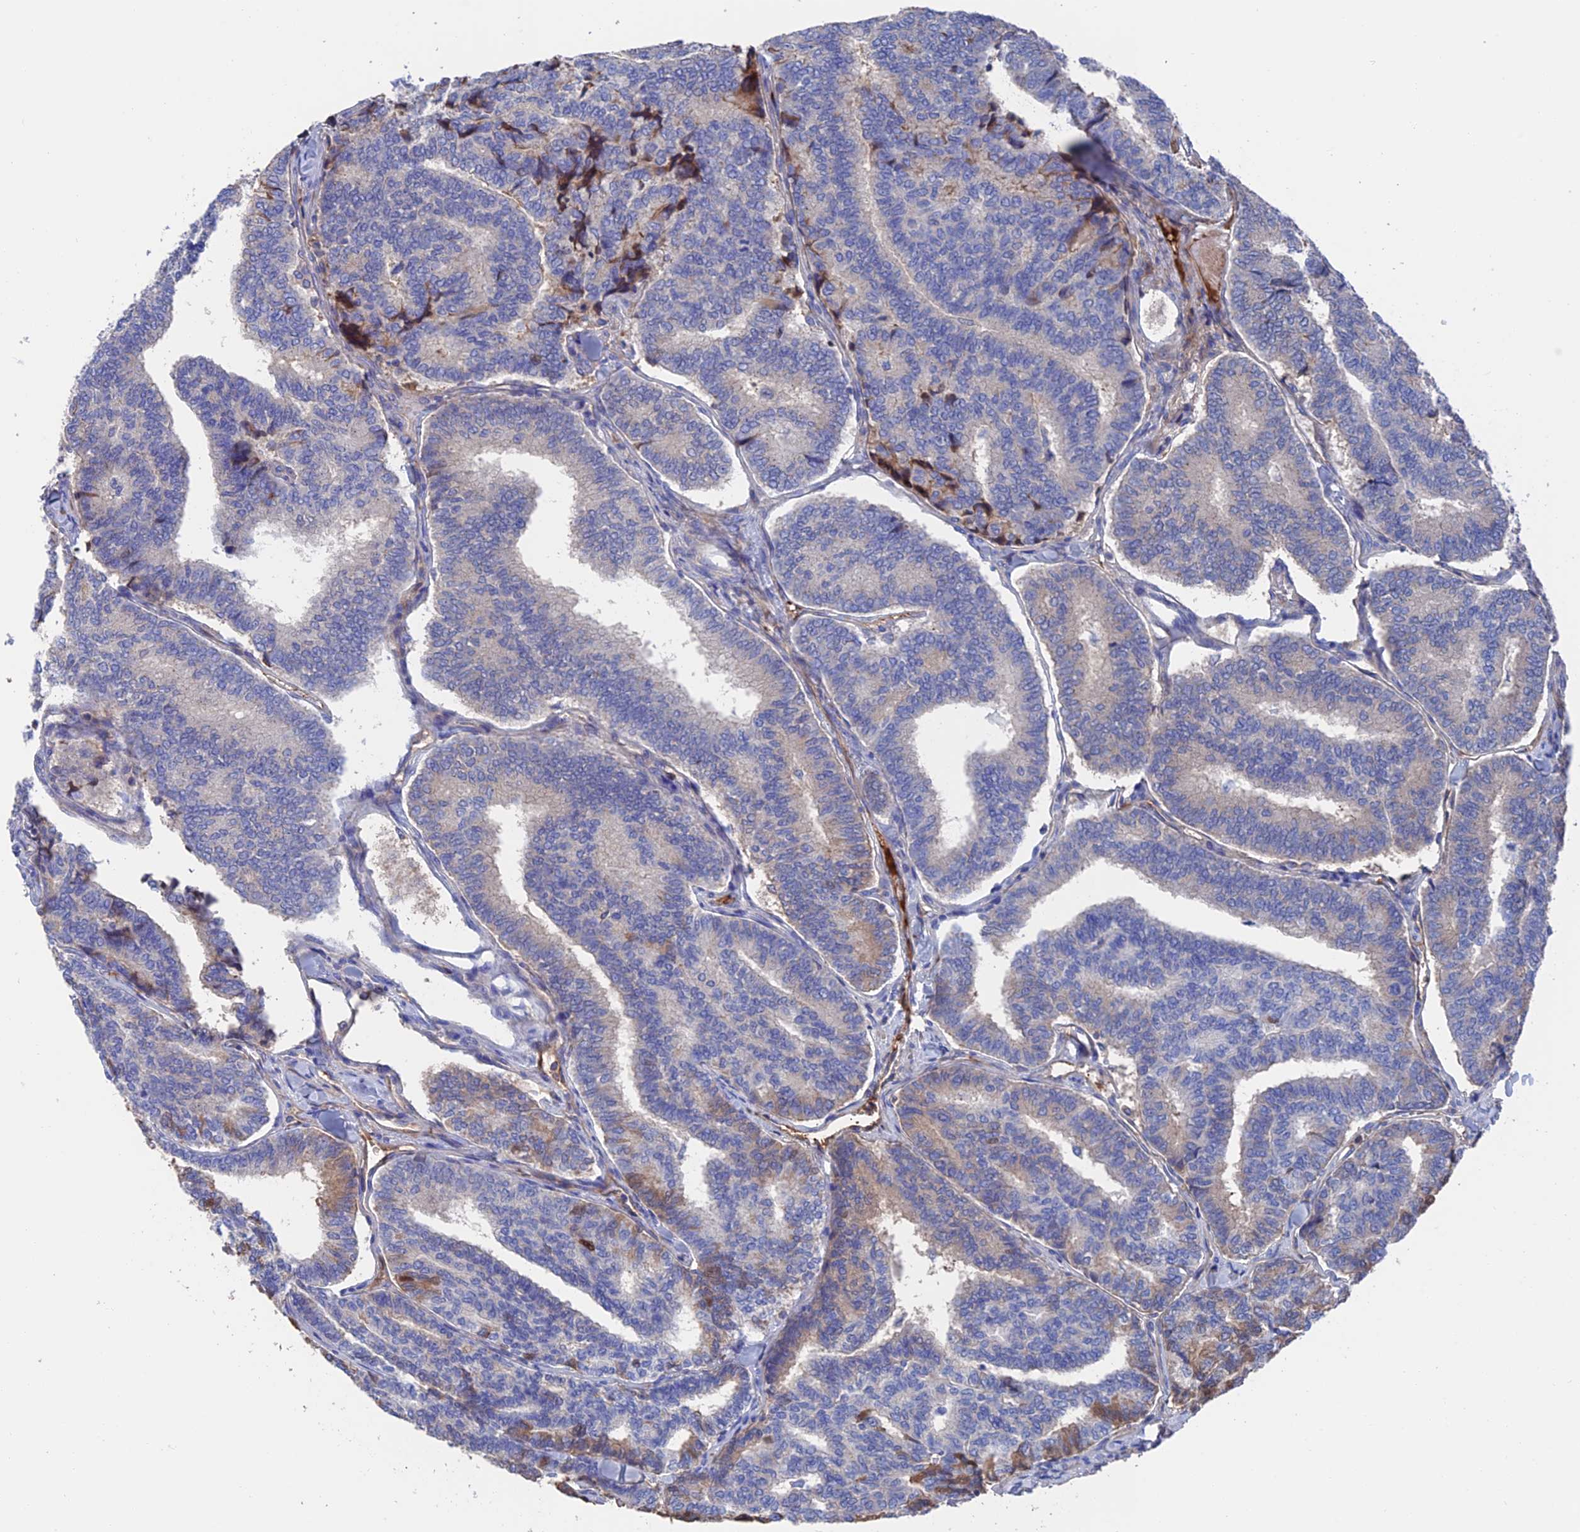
{"staining": {"intensity": "moderate", "quantity": "<25%", "location": "cytoplasmic/membranous"}, "tissue": "thyroid cancer", "cell_type": "Tumor cells", "image_type": "cancer", "snomed": [{"axis": "morphology", "description": "Papillary adenocarcinoma, NOS"}, {"axis": "topography", "description": "Thyroid gland"}], "caption": "Immunohistochemistry (IHC) micrograph of thyroid cancer stained for a protein (brown), which shows low levels of moderate cytoplasmic/membranous positivity in about <25% of tumor cells.", "gene": "HPF1", "patient": {"sex": "female", "age": 35}}